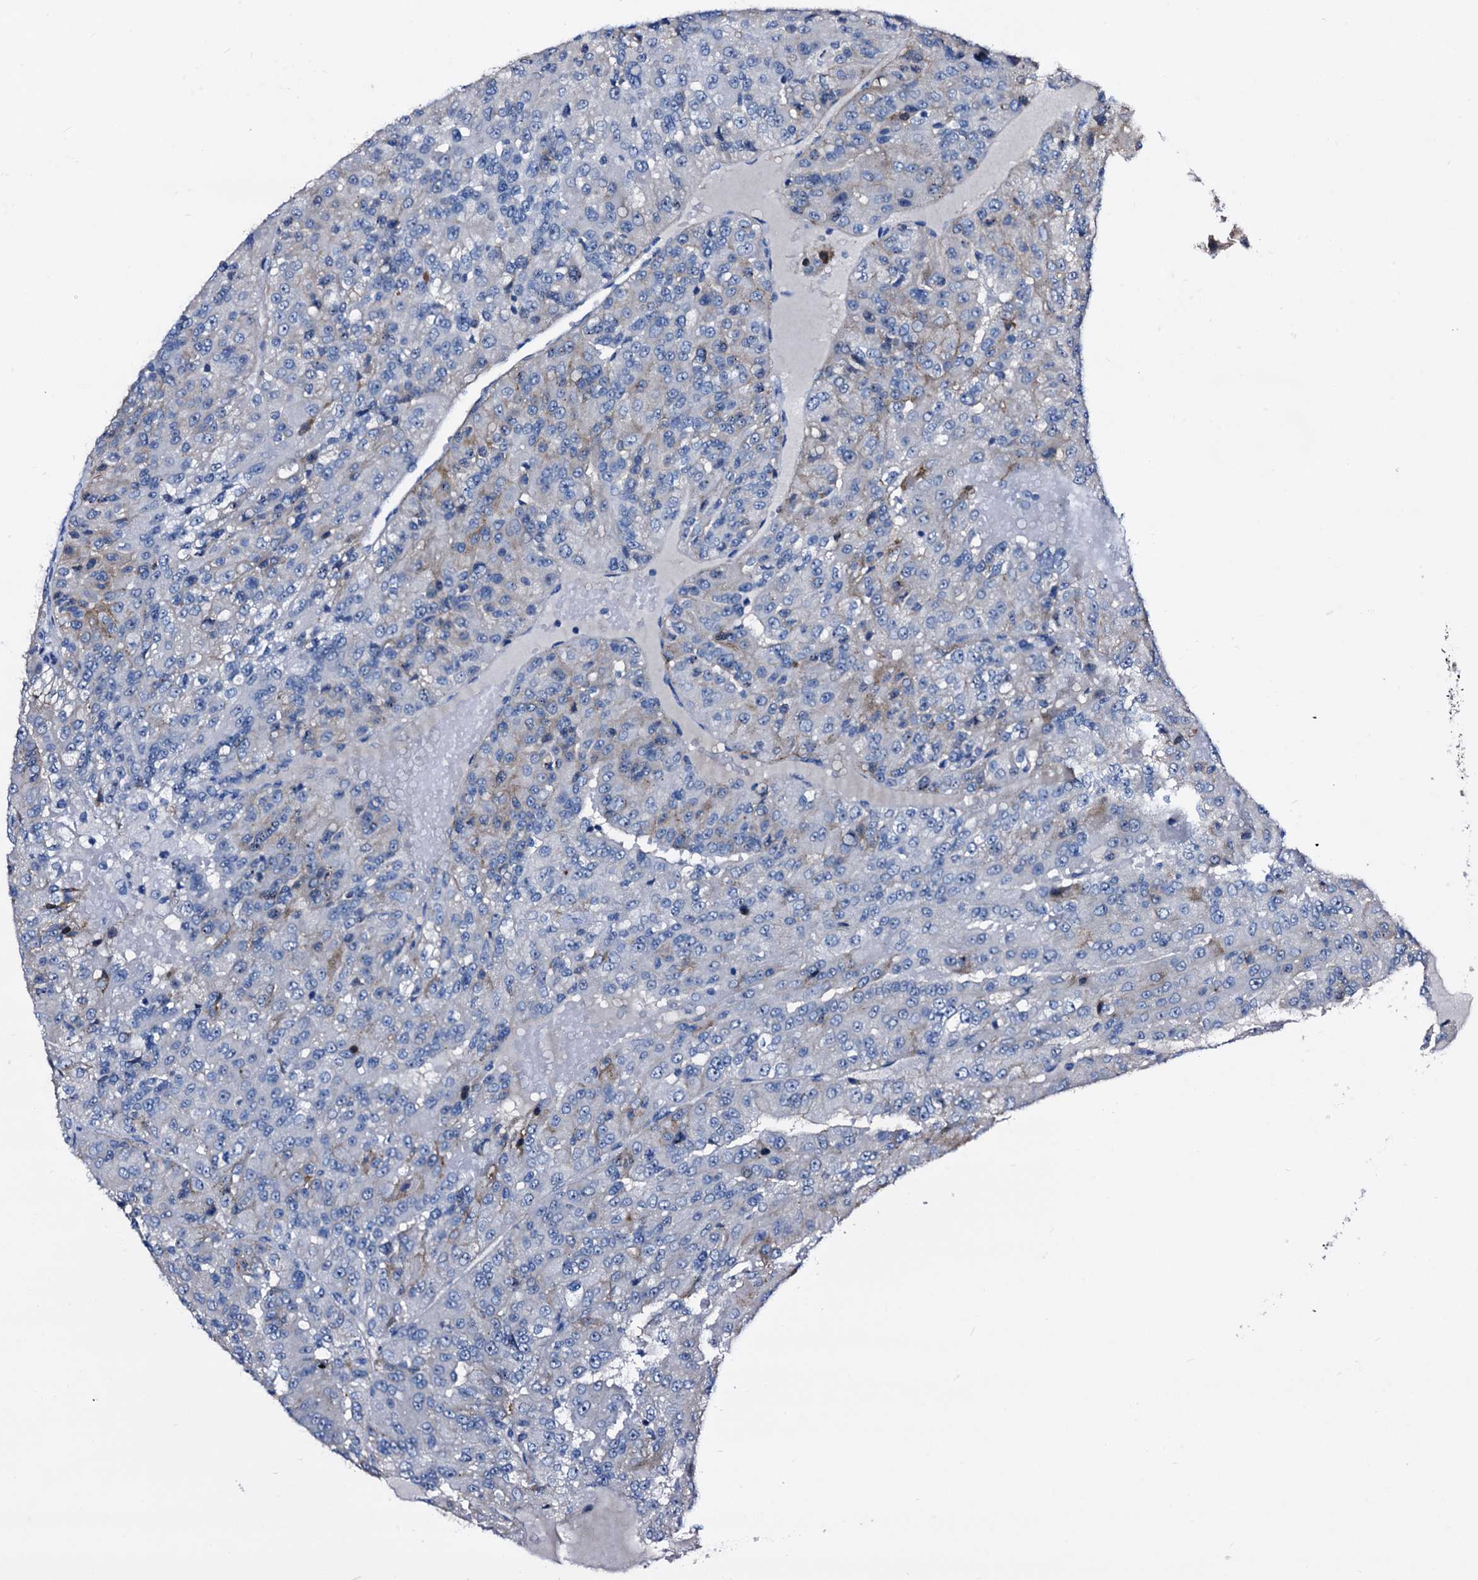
{"staining": {"intensity": "negative", "quantity": "none", "location": "none"}, "tissue": "renal cancer", "cell_type": "Tumor cells", "image_type": "cancer", "snomed": [{"axis": "morphology", "description": "Adenocarcinoma, NOS"}, {"axis": "topography", "description": "Kidney"}], "caption": "DAB immunohistochemical staining of renal cancer (adenocarcinoma) reveals no significant positivity in tumor cells.", "gene": "EMG1", "patient": {"sex": "female", "age": 63}}